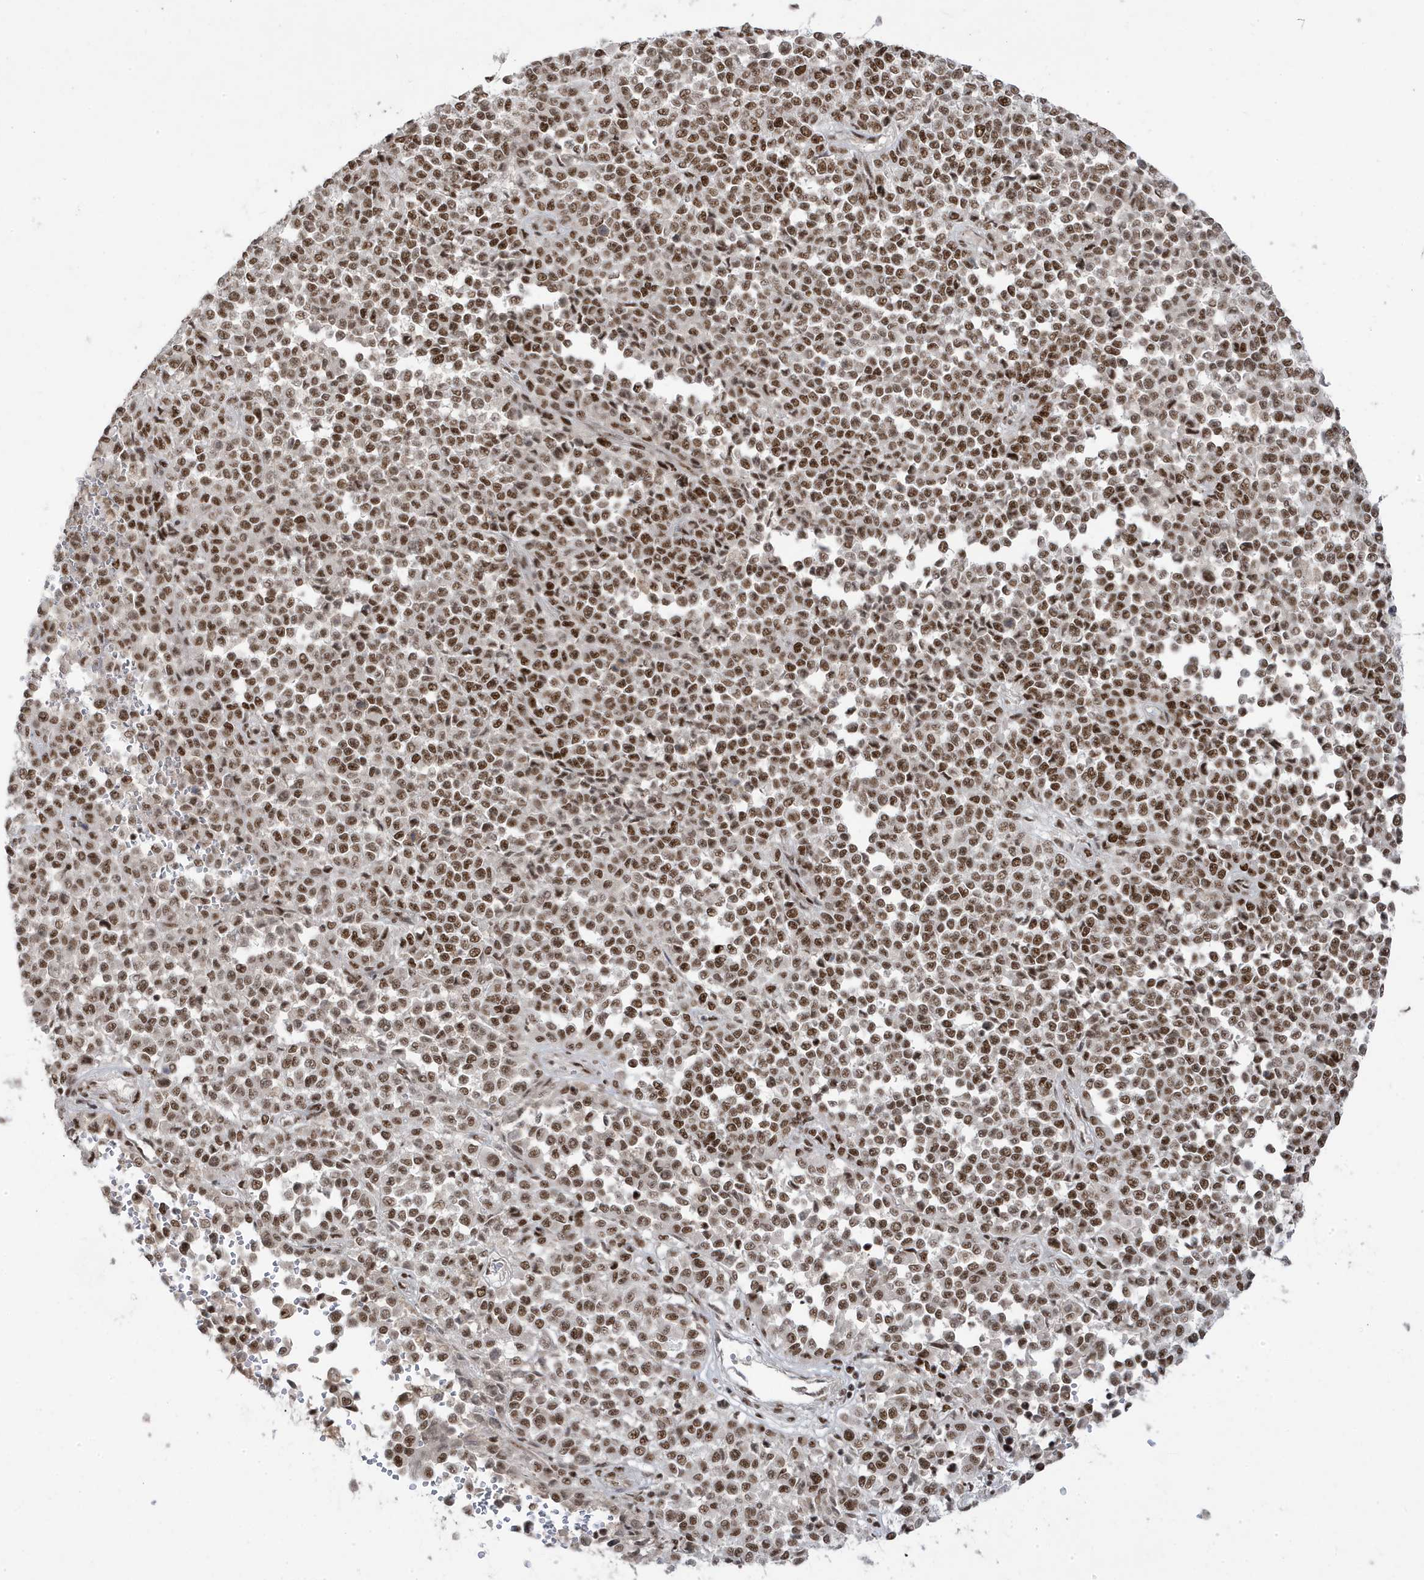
{"staining": {"intensity": "moderate", "quantity": ">75%", "location": "nuclear"}, "tissue": "melanoma", "cell_type": "Tumor cells", "image_type": "cancer", "snomed": [{"axis": "morphology", "description": "Malignant melanoma, Metastatic site"}, {"axis": "topography", "description": "Pancreas"}], "caption": "An image showing moderate nuclear staining in about >75% of tumor cells in malignant melanoma (metastatic site), as visualized by brown immunohistochemical staining.", "gene": "MTREX", "patient": {"sex": "female", "age": 30}}